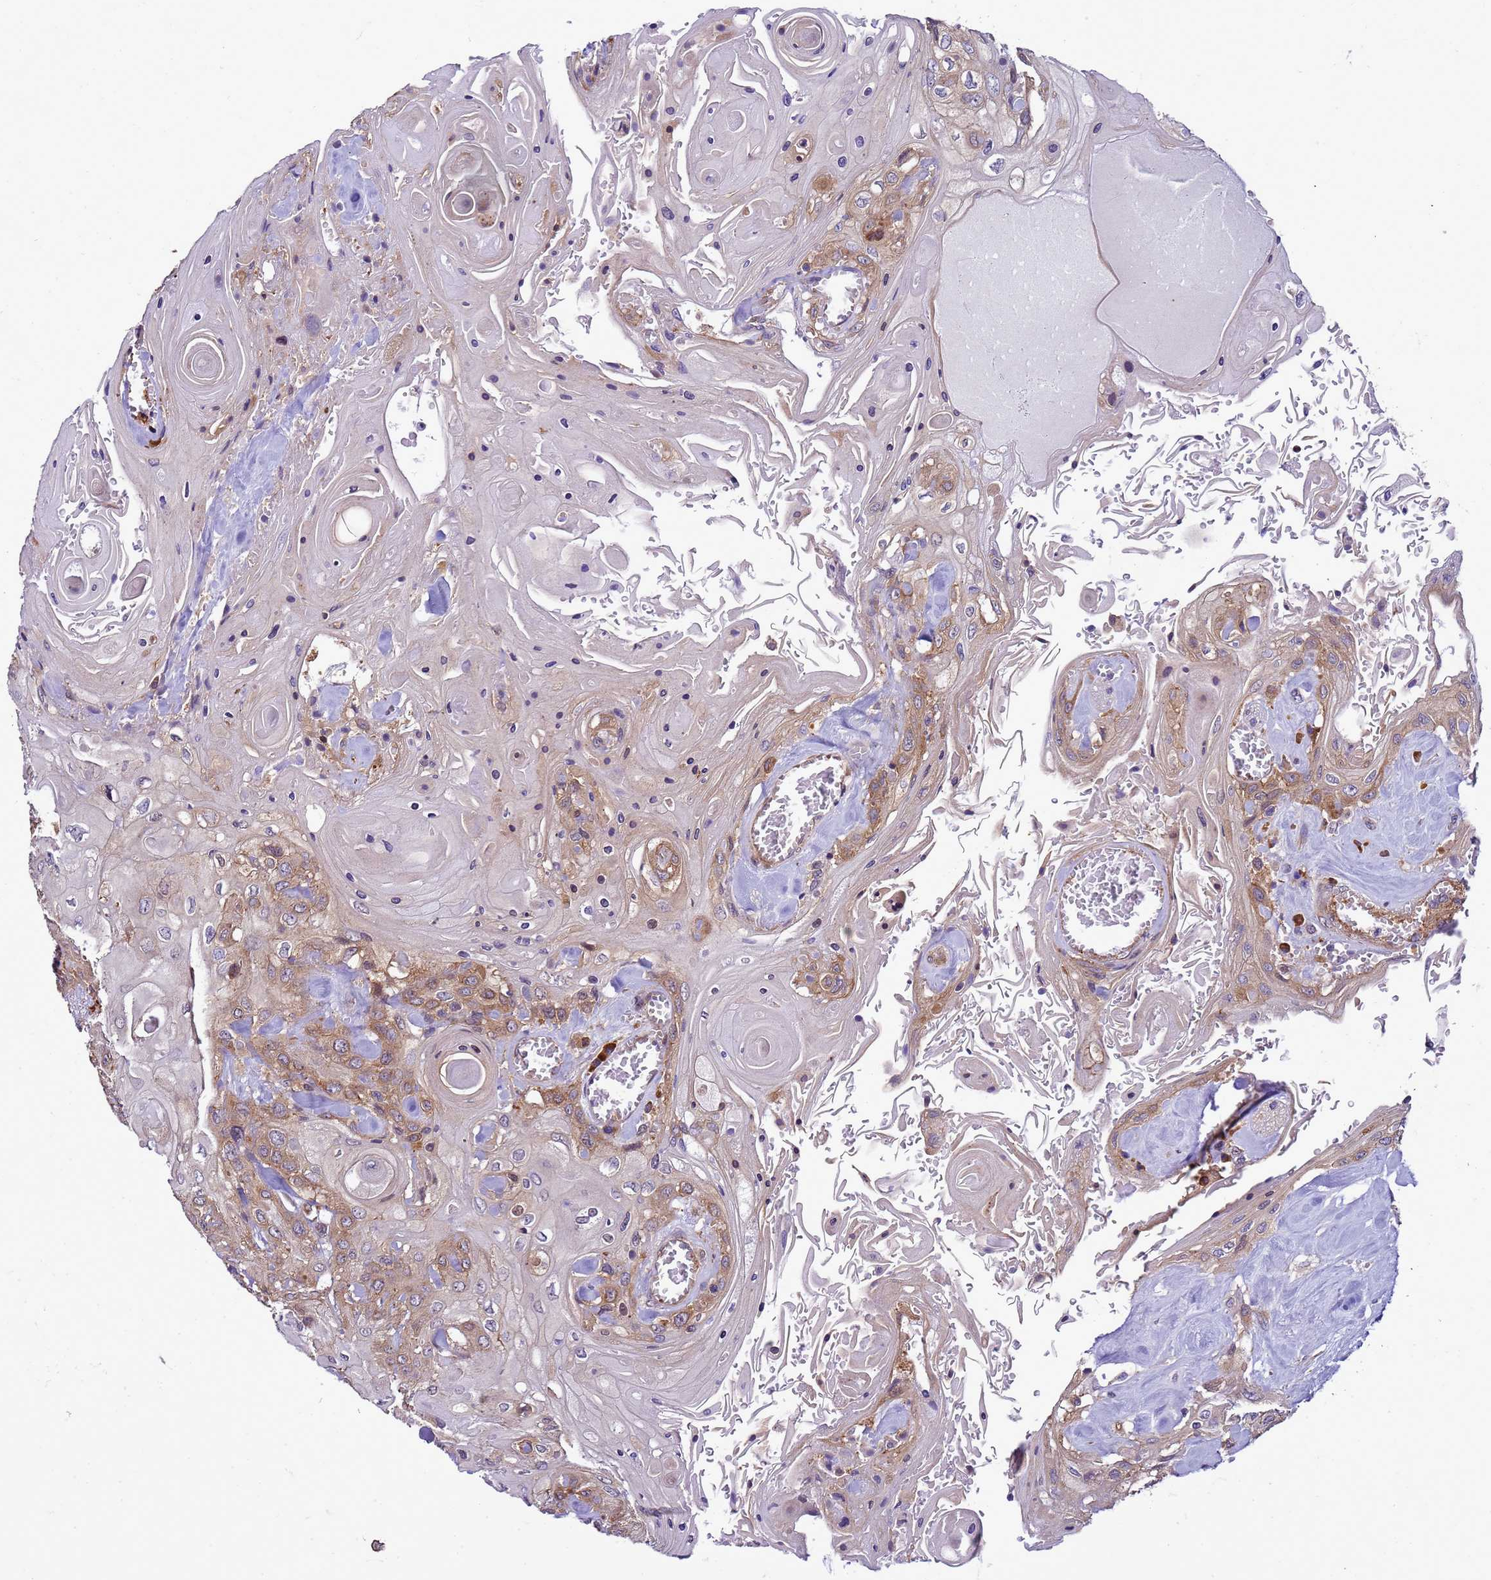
{"staining": {"intensity": "moderate", "quantity": "<25%", "location": "cytoplasmic/membranous"}, "tissue": "head and neck cancer", "cell_type": "Tumor cells", "image_type": "cancer", "snomed": [{"axis": "morphology", "description": "Squamous cell carcinoma, NOS"}, {"axis": "topography", "description": "Head-Neck"}], "caption": "About <25% of tumor cells in human head and neck cancer demonstrate moderate cytoplasmic/membranous protein staining as visualized by brown immunohistochemical staining.", "gene": "GEN1", "patient": {"sex": "female", "age": 43}}